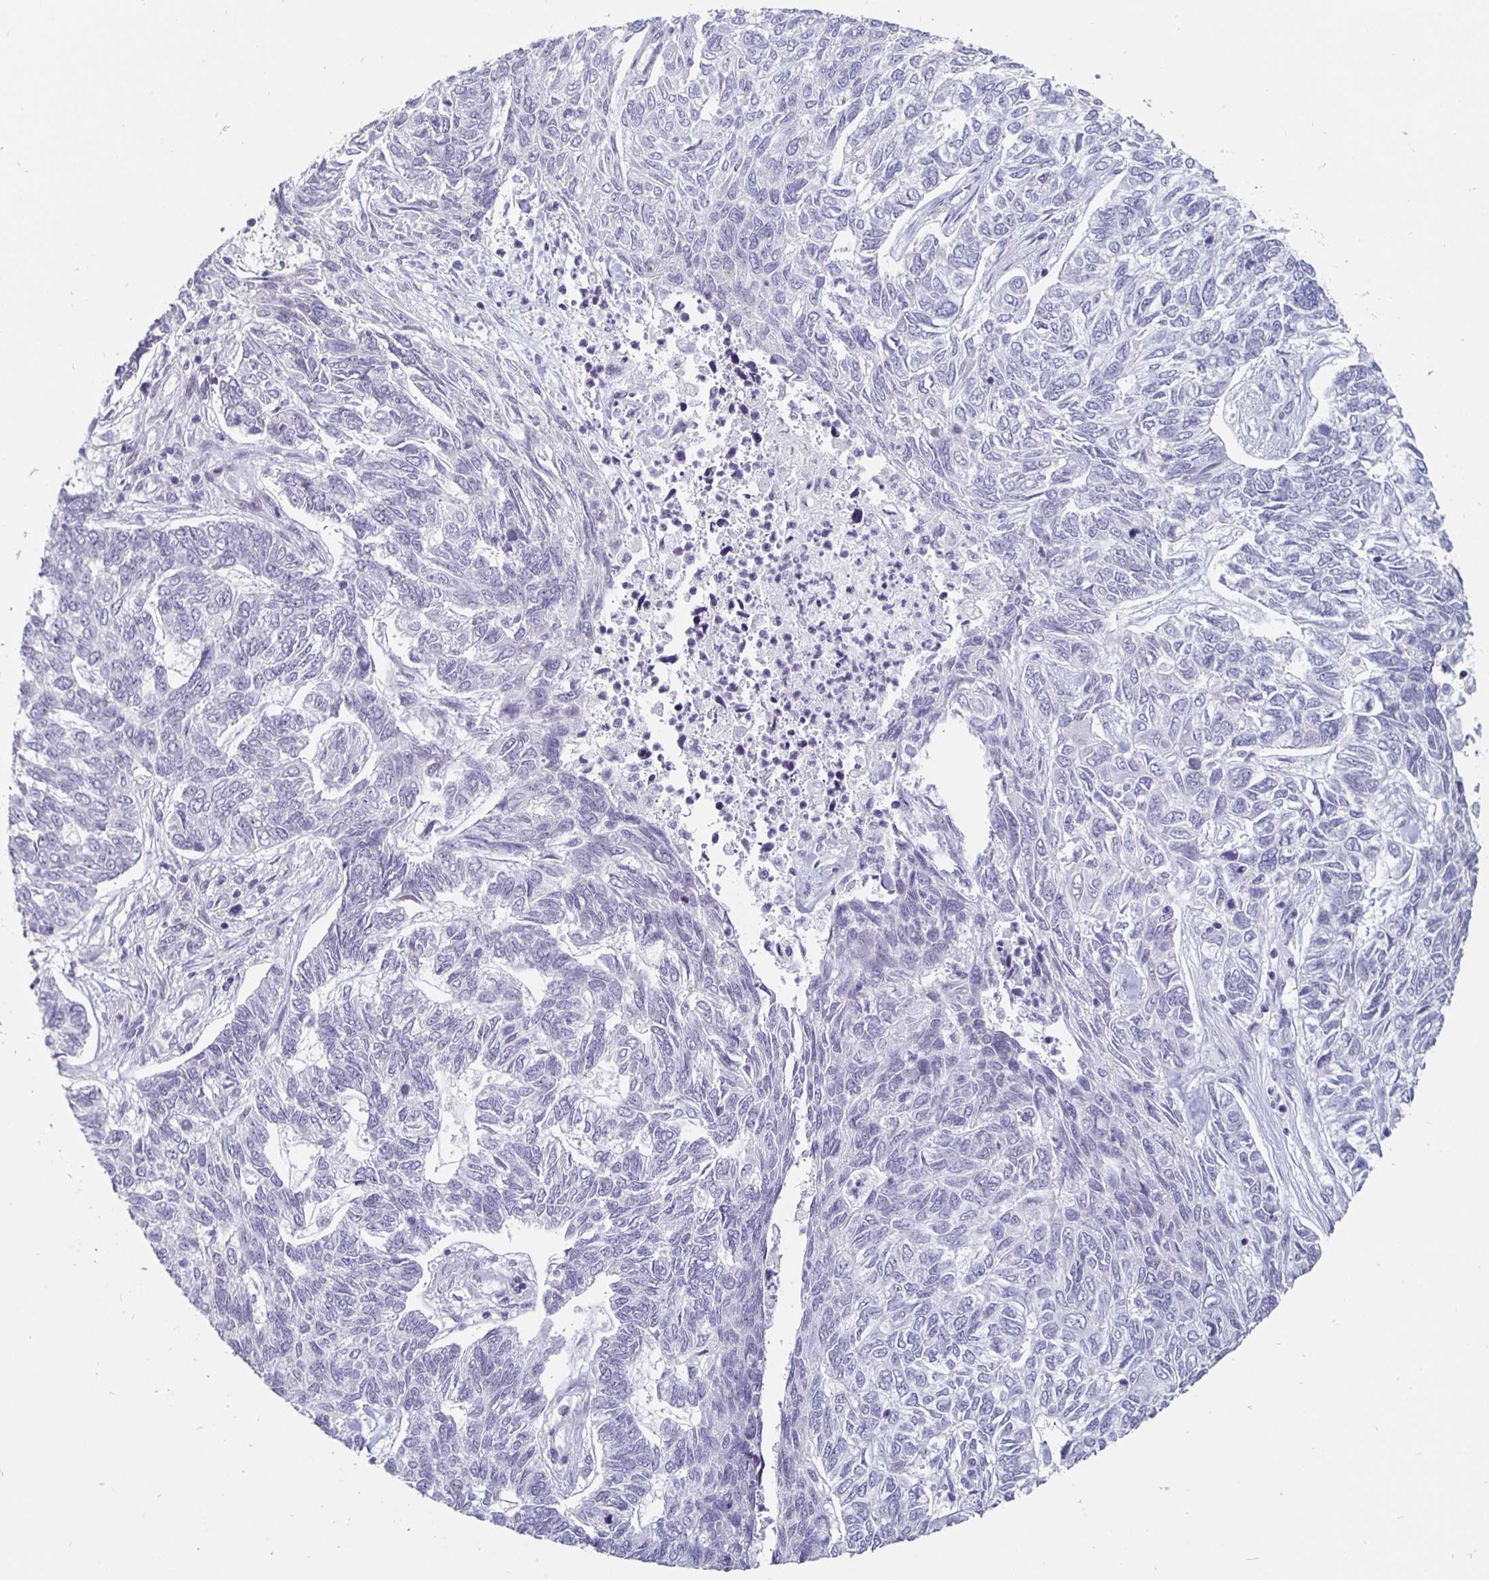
{"staining": {"intensity": "negative", "quantity": "none", "location": "none"}, "tissue": "skin cancer", "cell_type": "Tumor cells", "image_type": "cancer", "snomed": [{"axis": "morphology", "description": "Basal cell carcinoma"}, {"axis": "topography", "description": "Skin"}], "caption": "Tumor cells are negative for brown protein staining in skin basal cell carcinoma.", "gene": "OOSP2", "patient": {"sex": "female", "age": 65}}